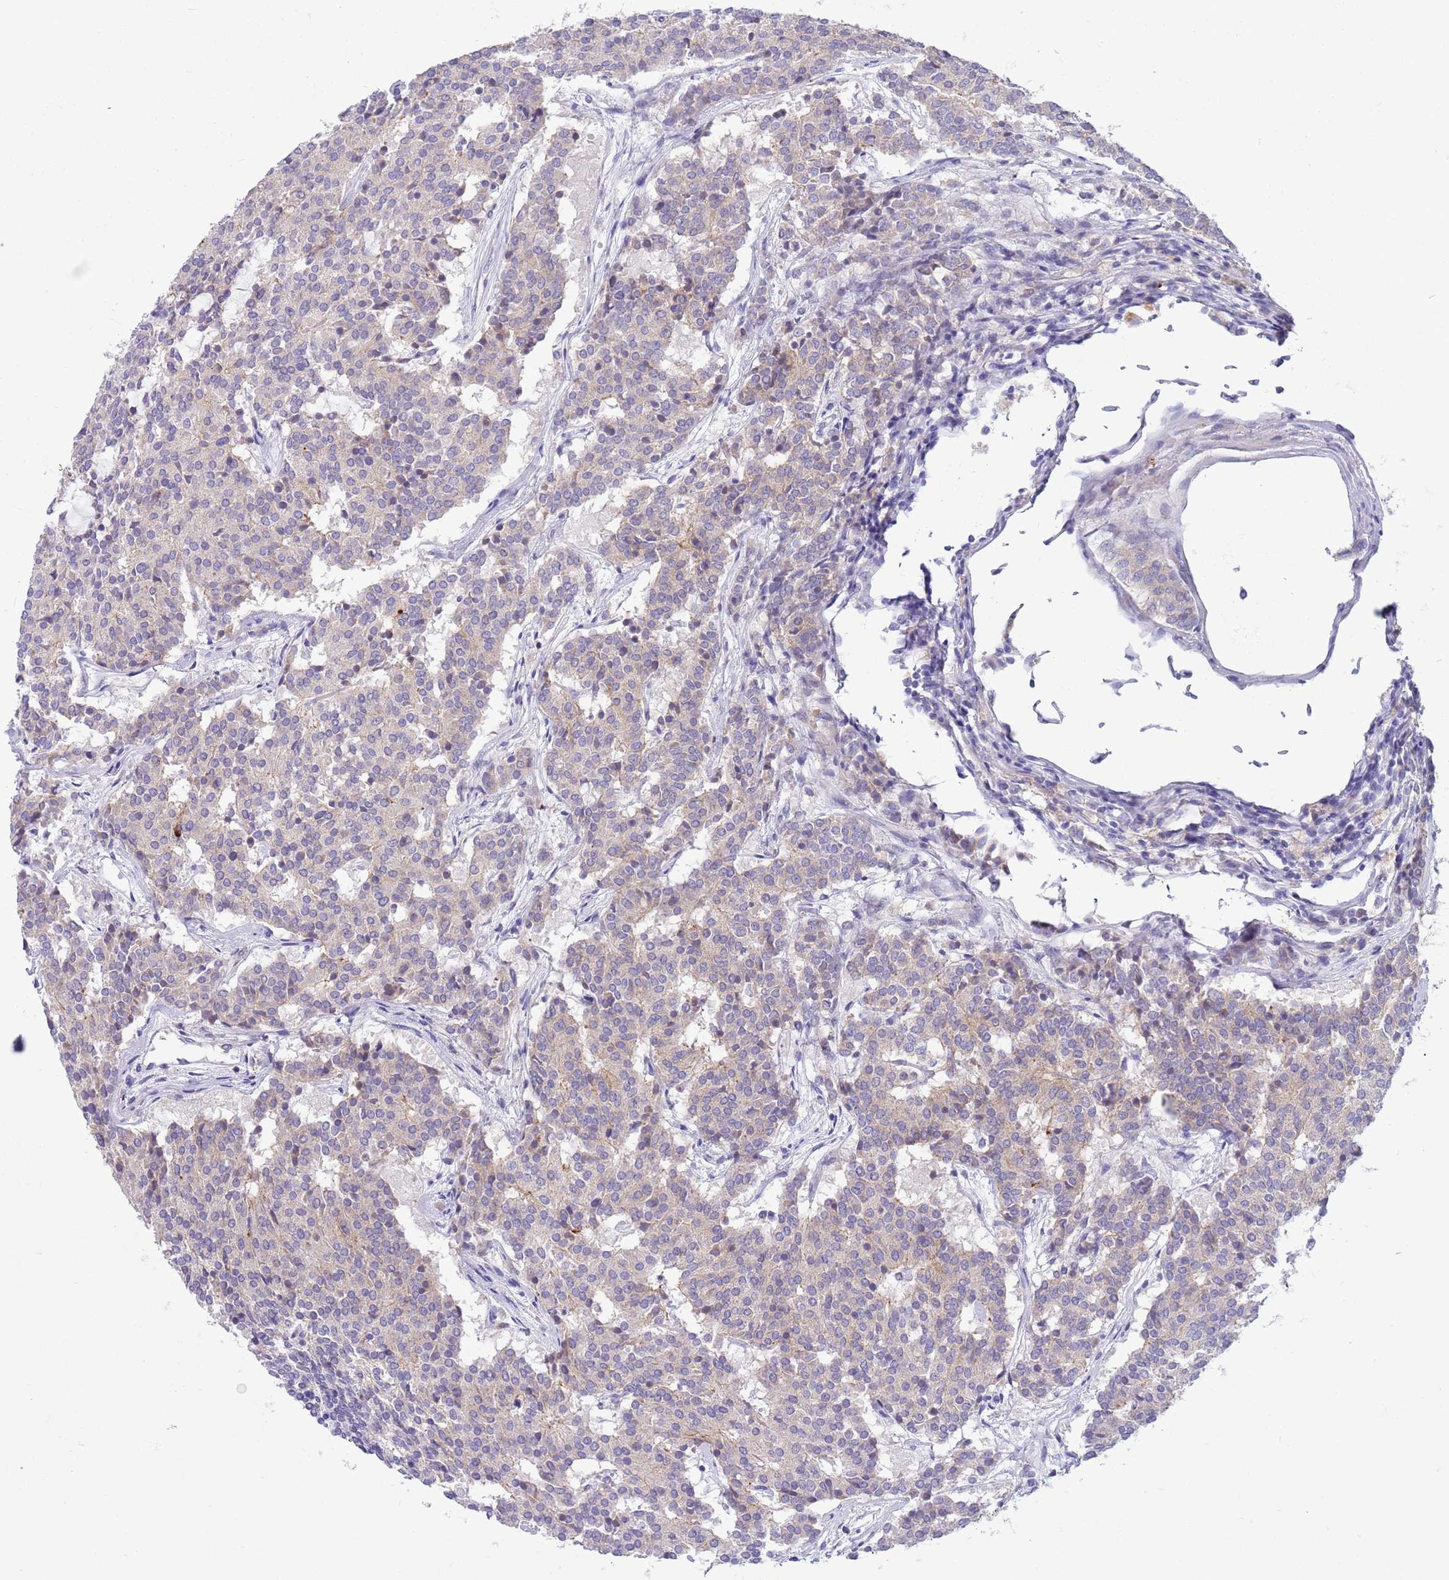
{"staining": {"intensity": "weak", "quantity": "<25%", "location": "cytoplasmic/membranous"}, "tissue": "carcinoid", "cell_type": "Tumor cells", "image_type": "cancer", "snomed": [{"axis": "morphology", "description": "Carcinoid, malignant, NOS"}, {"axis": "topography", "description": "Pancreas"}], "caption": "Immunohistochemical staining of human carcinoid demonstrates no significant positivity in tumor cells. The staining was performed using DAB (3,3'-diaminobenzidine) to visualize the protein expression in brown, while the nuclei were stained in blue with hematoxylin (Magnification: 20x).", "gene": "DDHD1", "patient": {"sex": "female", "age": 54}}